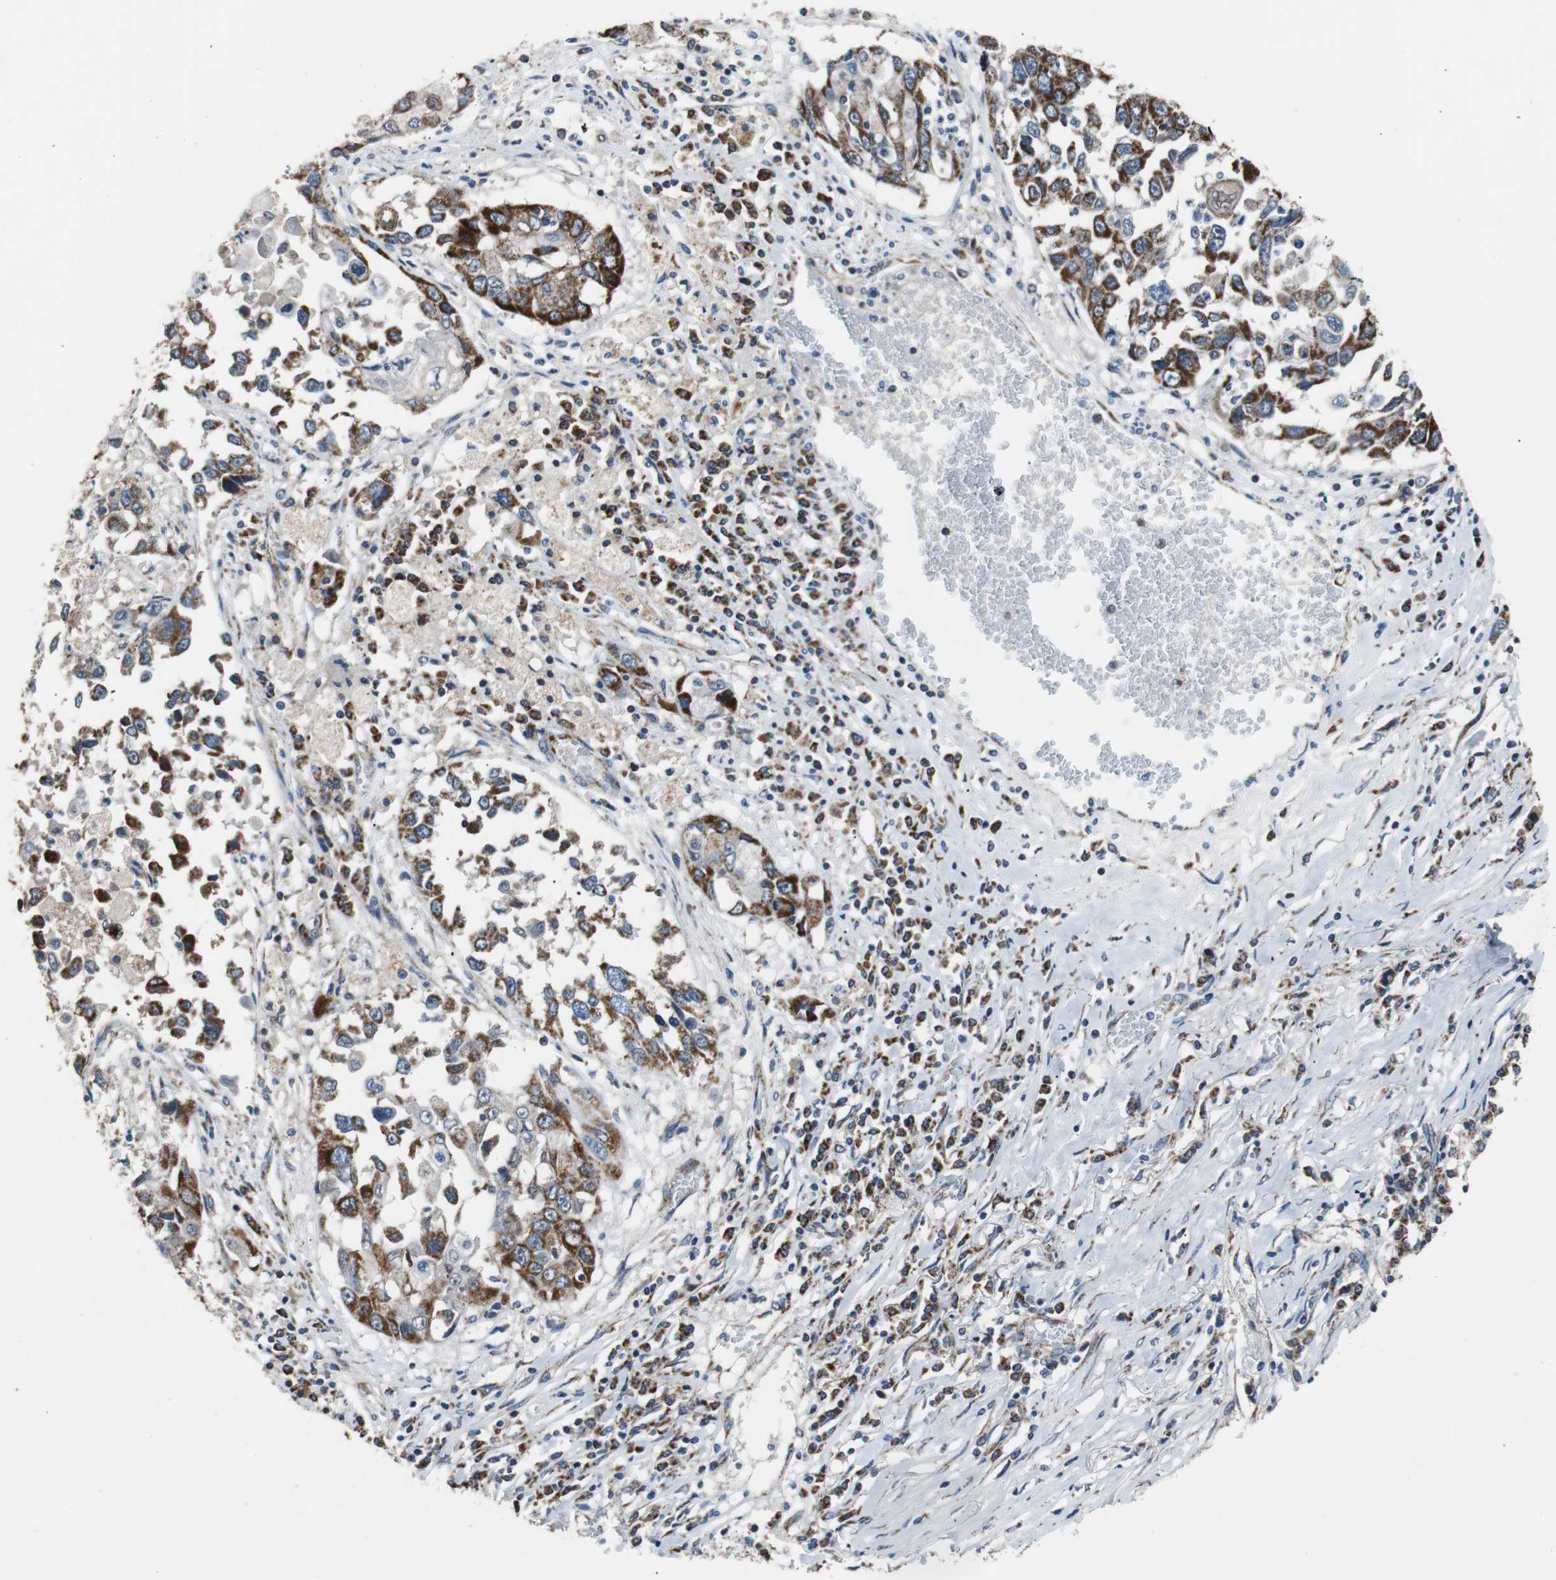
{"staining": {"intensity": "strong", "quantity": ">75%", "location": "cytoplasmic/membranous"}, "tissue": "lung cancer", "cell_type": "Tumor cells", "image_type": "cancer", "snomed": [{"axis": "morphology", "description": "Squamous cell carcinoma, NOS"}, {"axis": "topography", "description": "Lung"}], "caption": "DAB immunohistochemical staining of human lung cancer (squamous cell carcinoma) shows strong cytoplasmic/membranous protein expression in approximately >75% of tumor cells.", "gene": "PITRM1", "patient": {"sex": "male", "age": 71}}